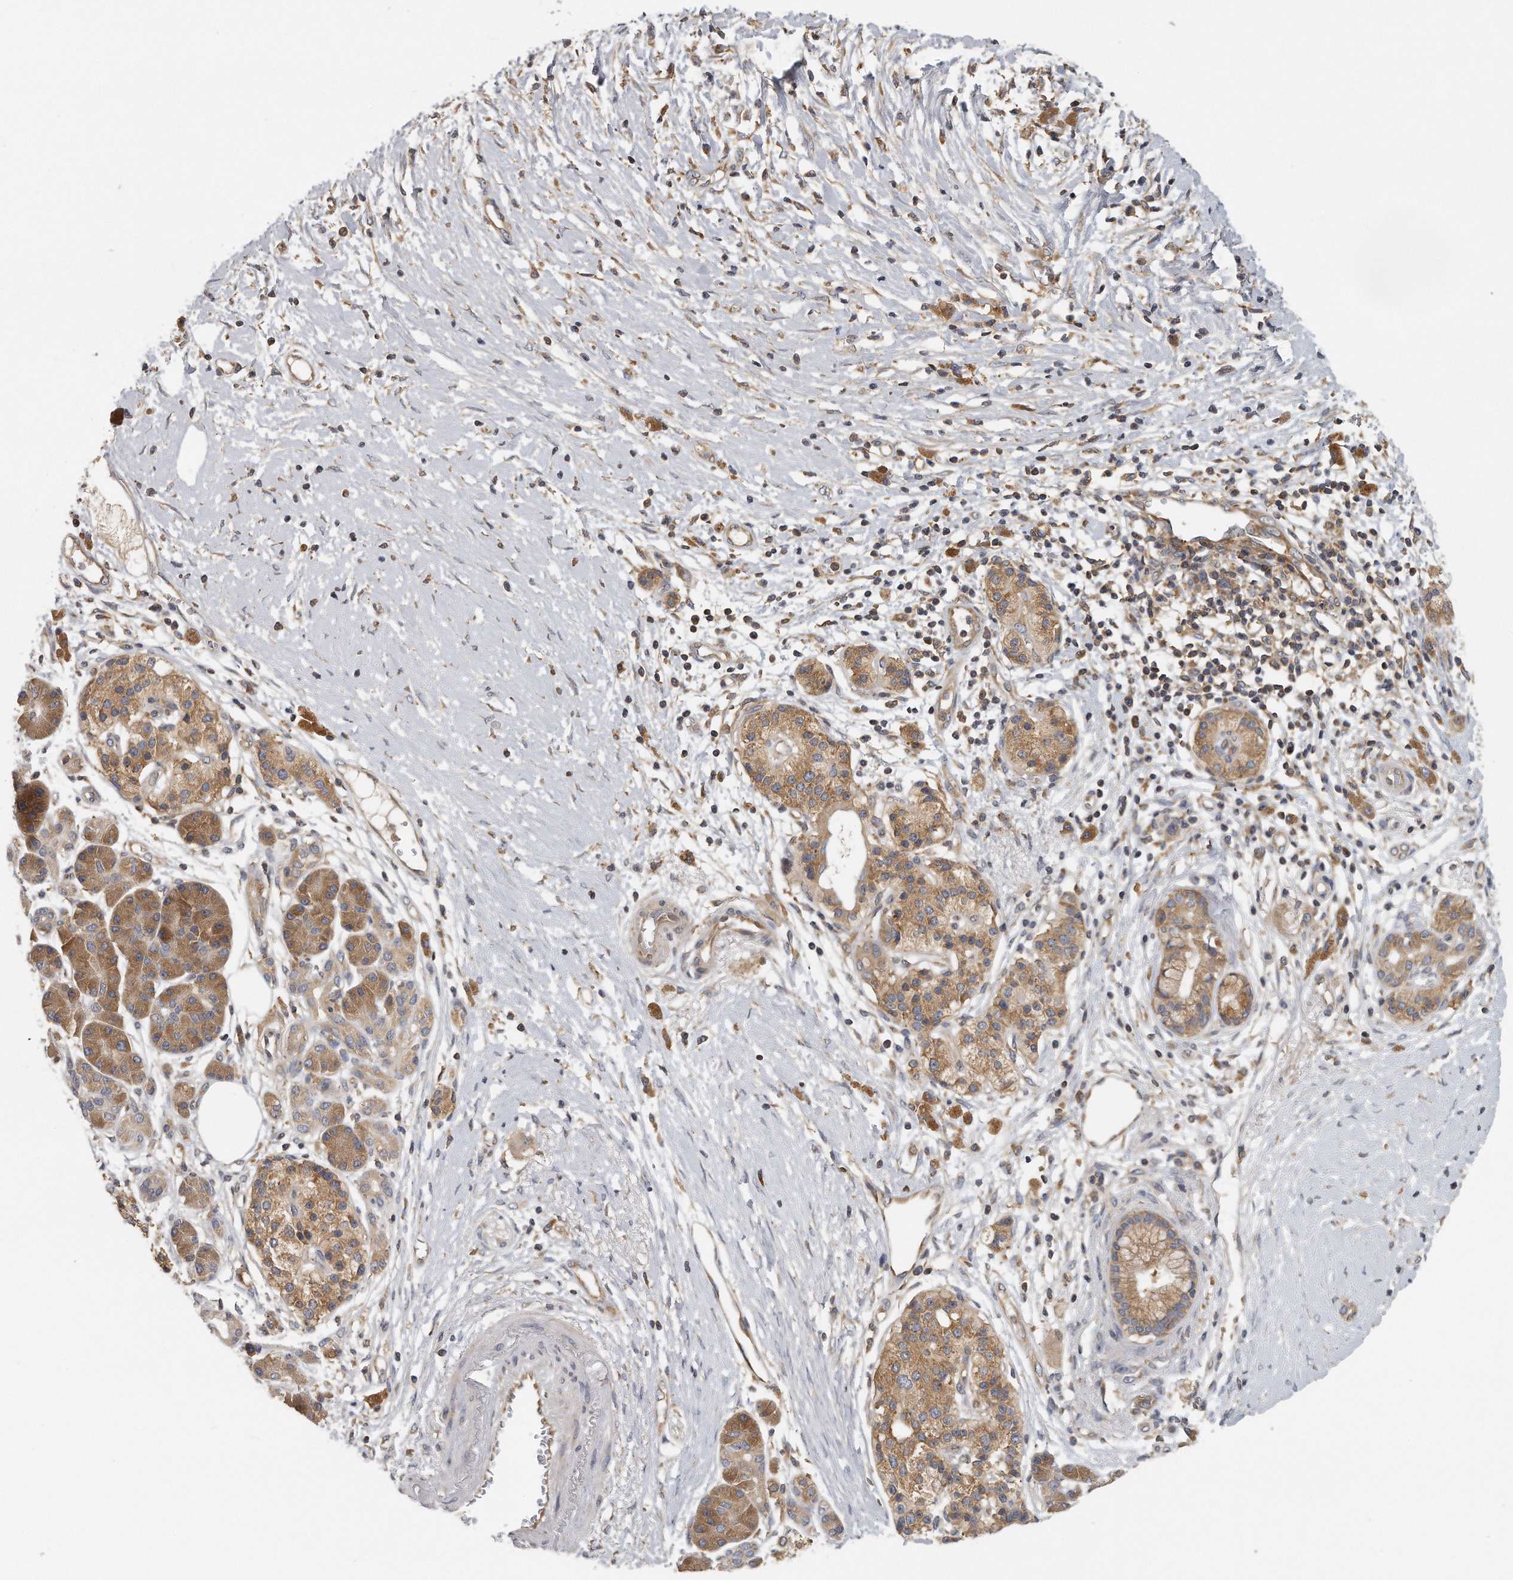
{"staining": {"intensity": "moderate", "quantity": ">75%", "location": "cytoplasmic/membranous"}, "tissue": "pancreatic cancer", "cell_type": "Tumor cells", "image_type": "cancer", "snomed": [{"axis": "morphology", "description": "Adenocarcinoma, NOS"}, {"axis": "topography", "description": "Pancreas"}], "caption": "Adenocarcinoma (pancreatic) stained with a protein marker reveals moderate staining in tumor cells.", "gene": "EIF3I", "patient": {"sex": "male", "age": 66}}